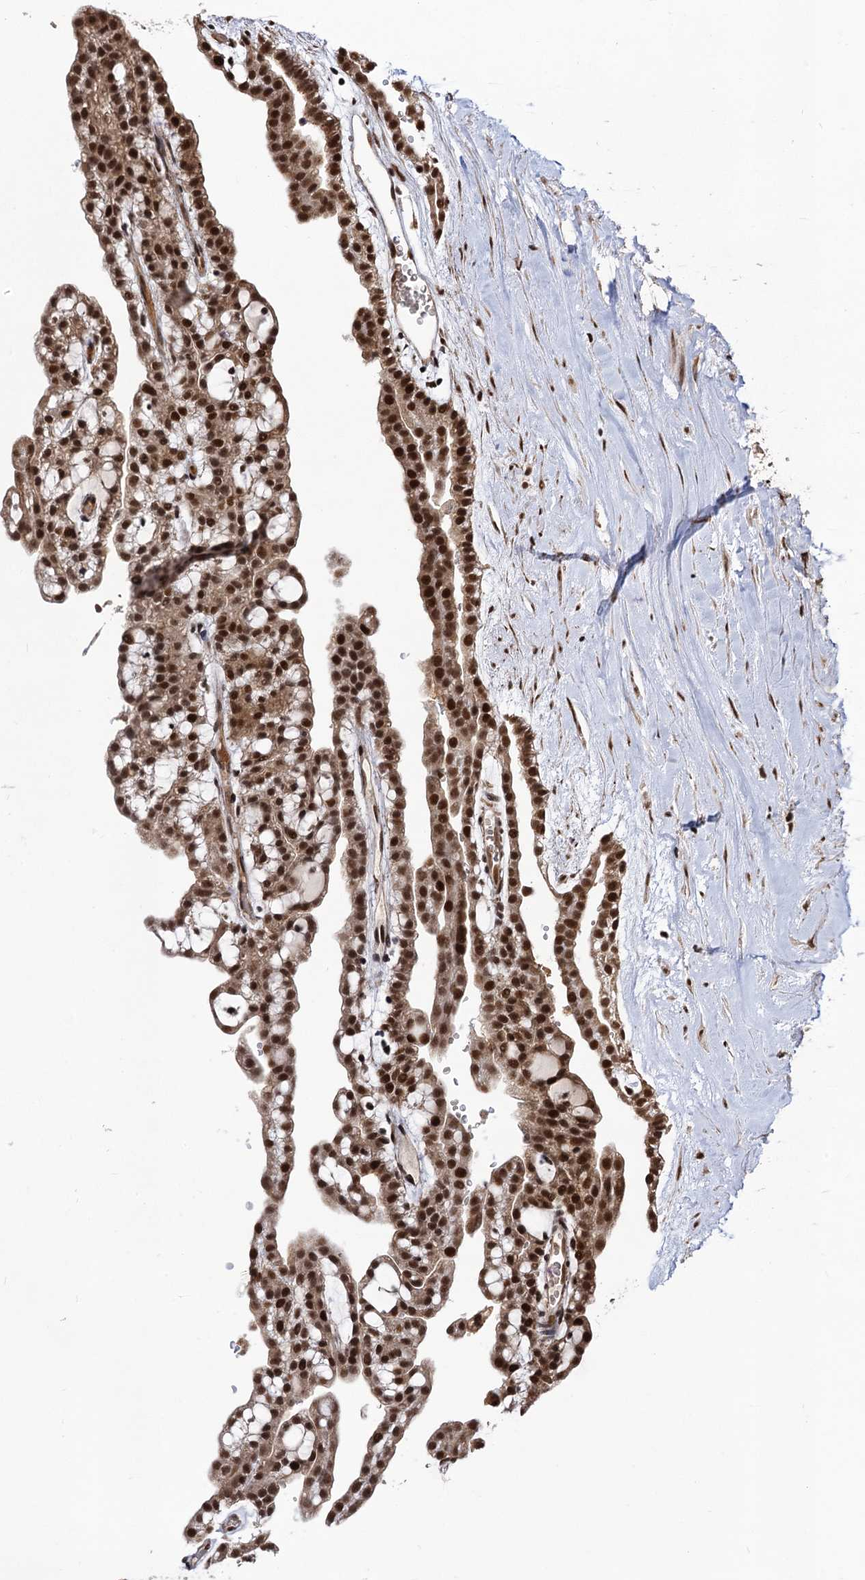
{"staining": {"intensity": "strong", "quantity": ">75%", "location": "cytoplasmic/membranous,nuclear"}, "tissue": "renal cancer", "cell_type": "Tumor cells", "image_type": "cancer", "snomed": [{"axis": "morphology", "description": "Adenocarcinoma, NOS"}, {"axis": "topography", "description": "Kidney"}], "caption": "The micrograph displays a brown stain indicating the presence of a protein in the cytoplasmic/membranous and nuclear of tumor cells in renal cancer.", "gene": "SFSWAP", "patient": {"sex": "male", "age": 63}}